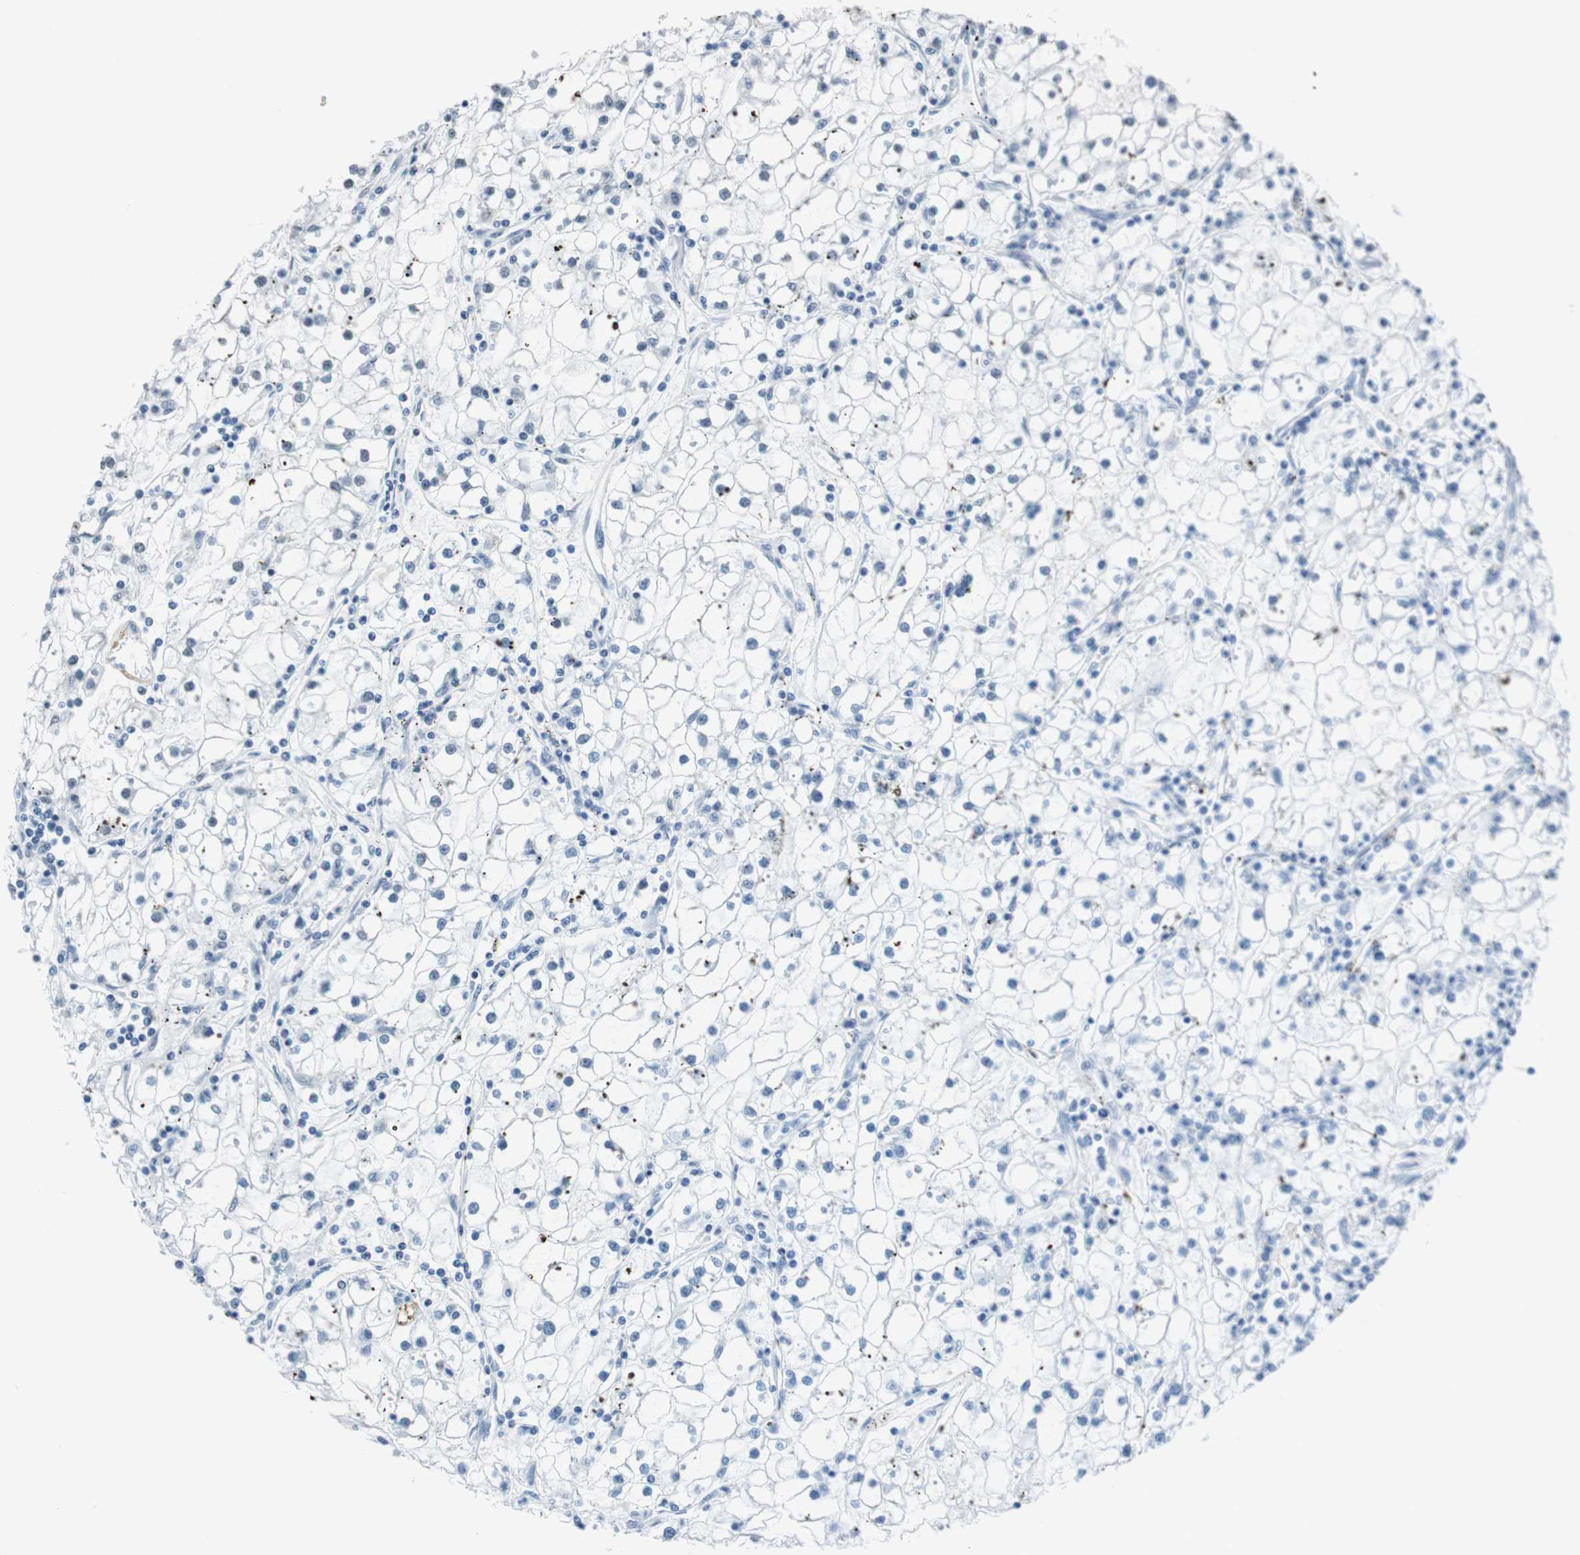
{"staining": {"intensity": "negative", "quantity": "none", "location": "none"}, "tissue": "renal cancer", "cell_type": "Tumor cells", "image_type": "cancer", "snomed": [{"axis": "morphology", "description": "Adenocarcinoma, NOS"}, {"axis": "topography", "description": "Kidney"}], "caption": "Renal adenocarcinoma stained for a protein using immunohistochemistry reveals no staining tumor cells.", "gene": "HEXIM1", "patient": {"sex": "male", "age": 56}}